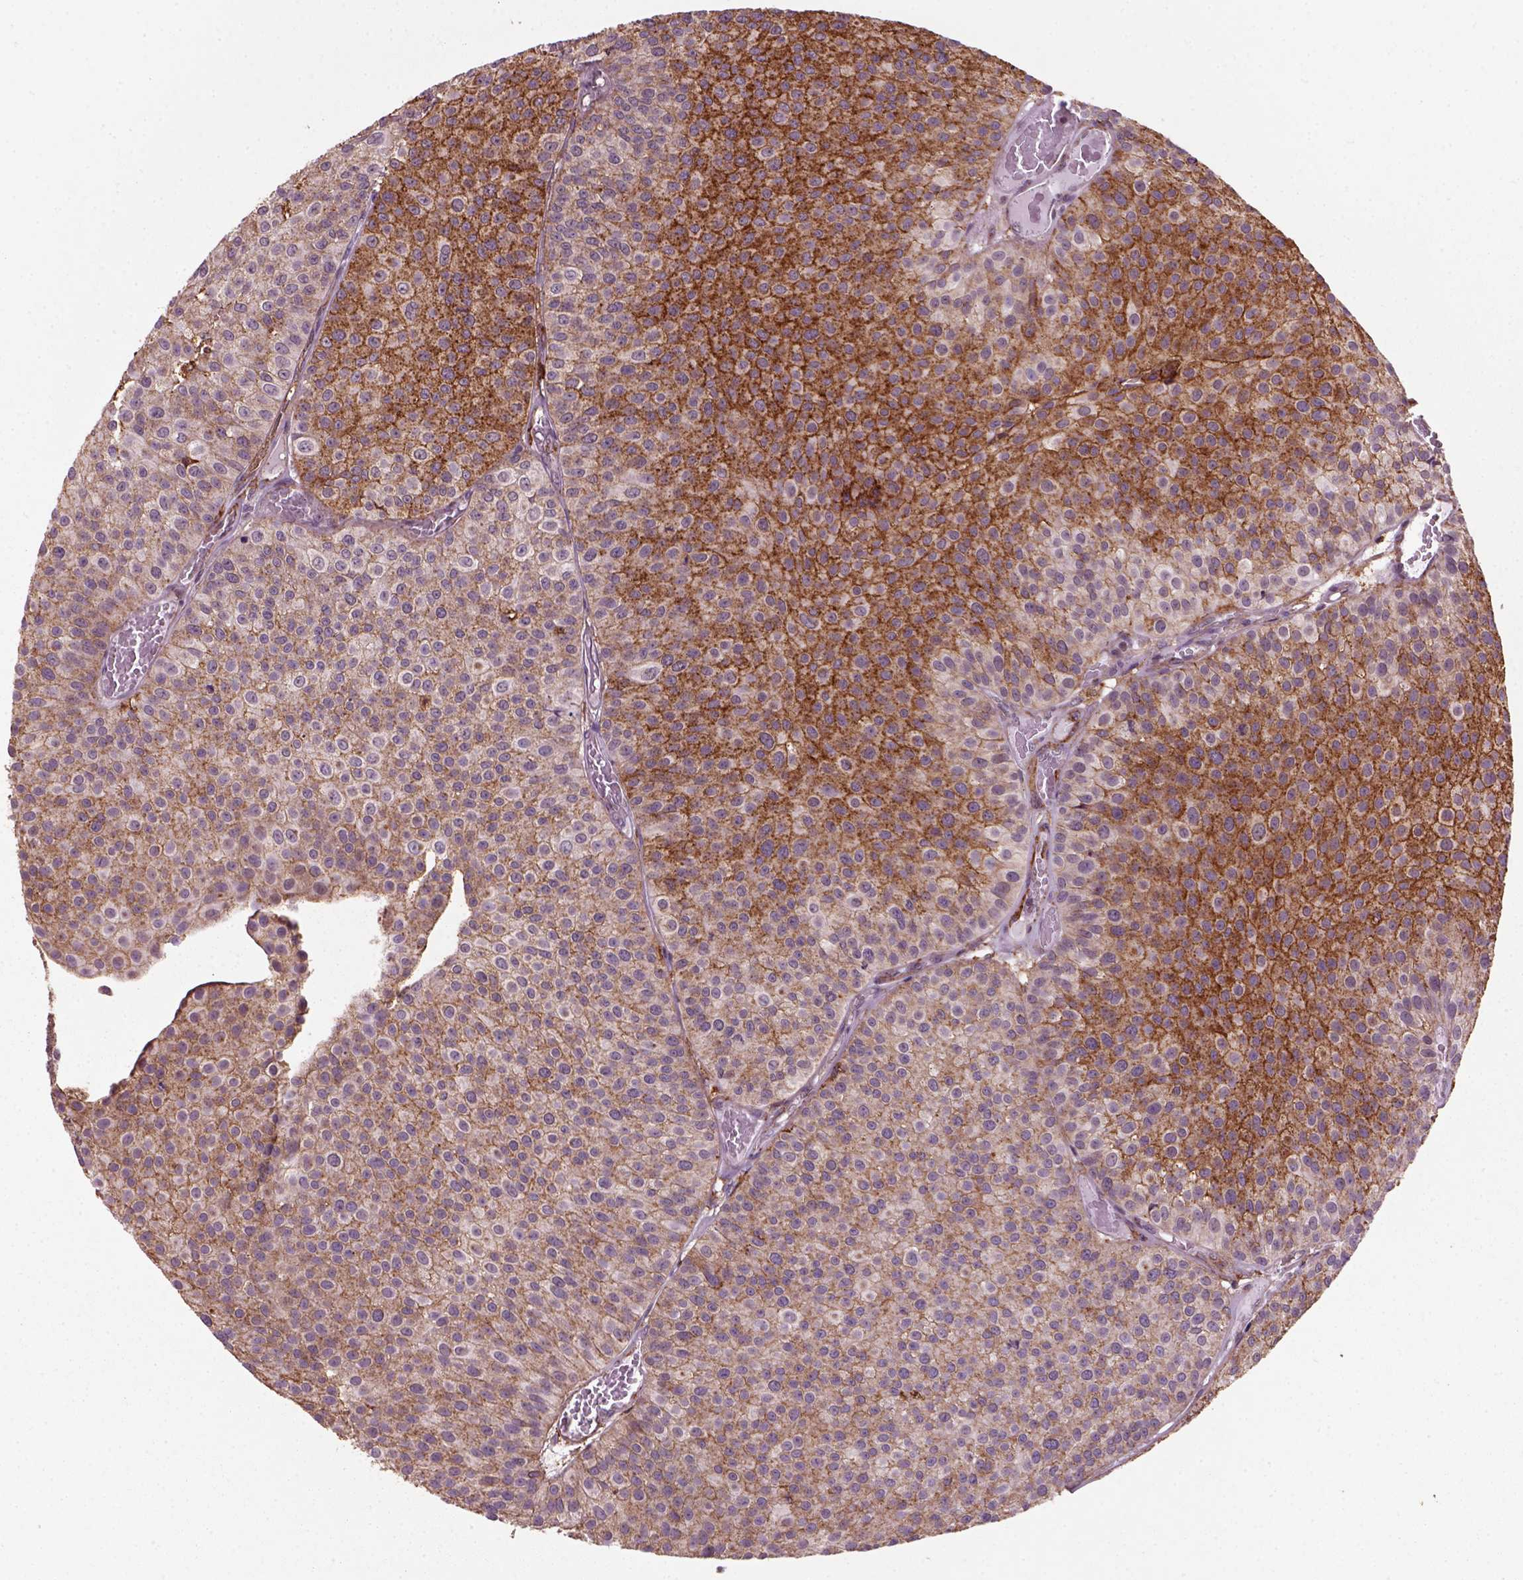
{"staining": {"intensity": "strong", "quantity": "25%-75%", "location": "cytoplasmic/membranous"}, "tissue": "urothelial cancer", "cell_type": "Tumor cells", "image_type": "cancer", "snomed": [{"axis": "morphology", "description": "Urothelial carcinoma, Low grade"}, {"axis": "topography", "description": "Urinary bladder"}], "caption": "Protein staining of urothelial carcinoma (low-grade) tissue displays strong cytoplasmic/membranous positivity in about 25%-75% of tumor cells.", "gene": "MARCKS", "patient": {"sex": "female", "age": 87}}